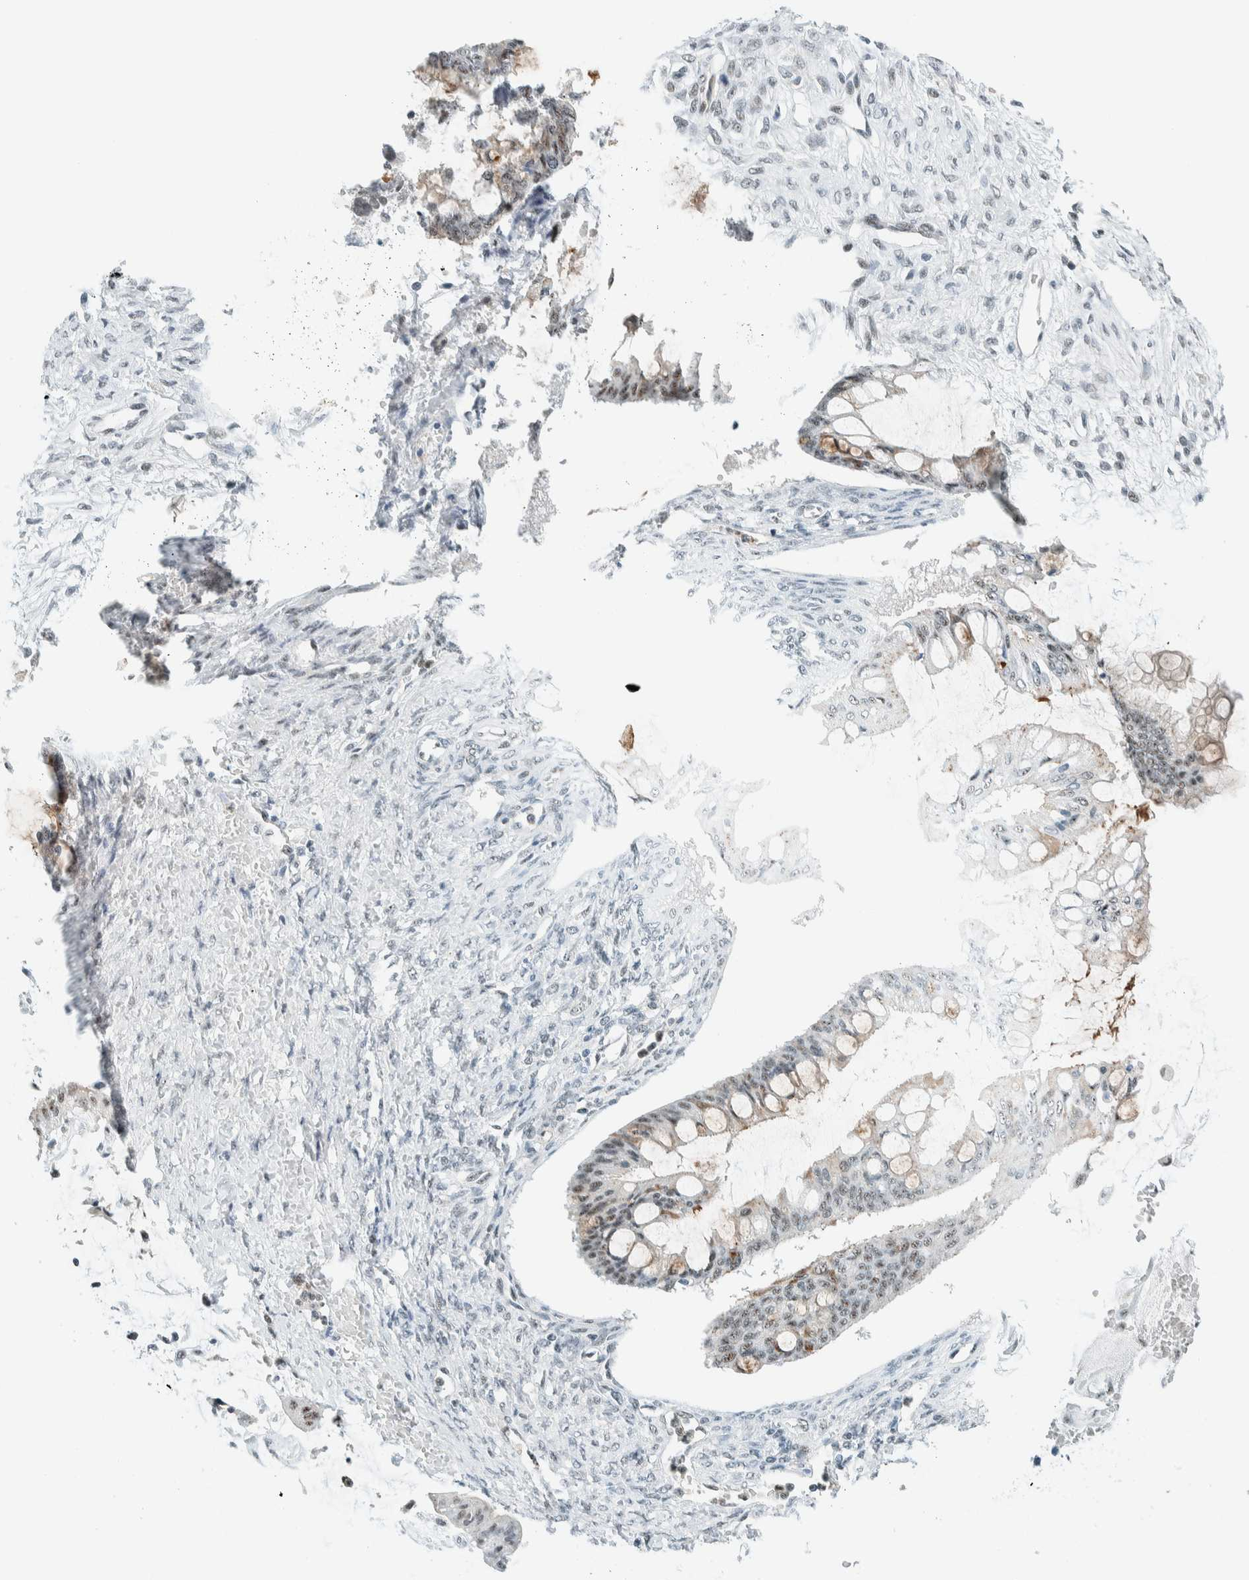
{"staining": {"intensity": "weak", "quantity": "25%-75%", "location": "nuclear"}, "tissue": "ovarian cancer", "cell_type": "Tumor cells", "image_type": "cancer", "snomed": [{"axis": "morphology", "description": "Cystadenocarcinoma, mucinous, NOS"}, {"axis": "topography", "description": "Ovary"}], "caption": "A micrograph of human ovarian cancer (mucinous cystadenocarcinoma) stained for a protein shows weak nuclear brown staining in tumor cells.", "gene": "CYSRT1", "patient": {"sex": "female", "age": 73}}